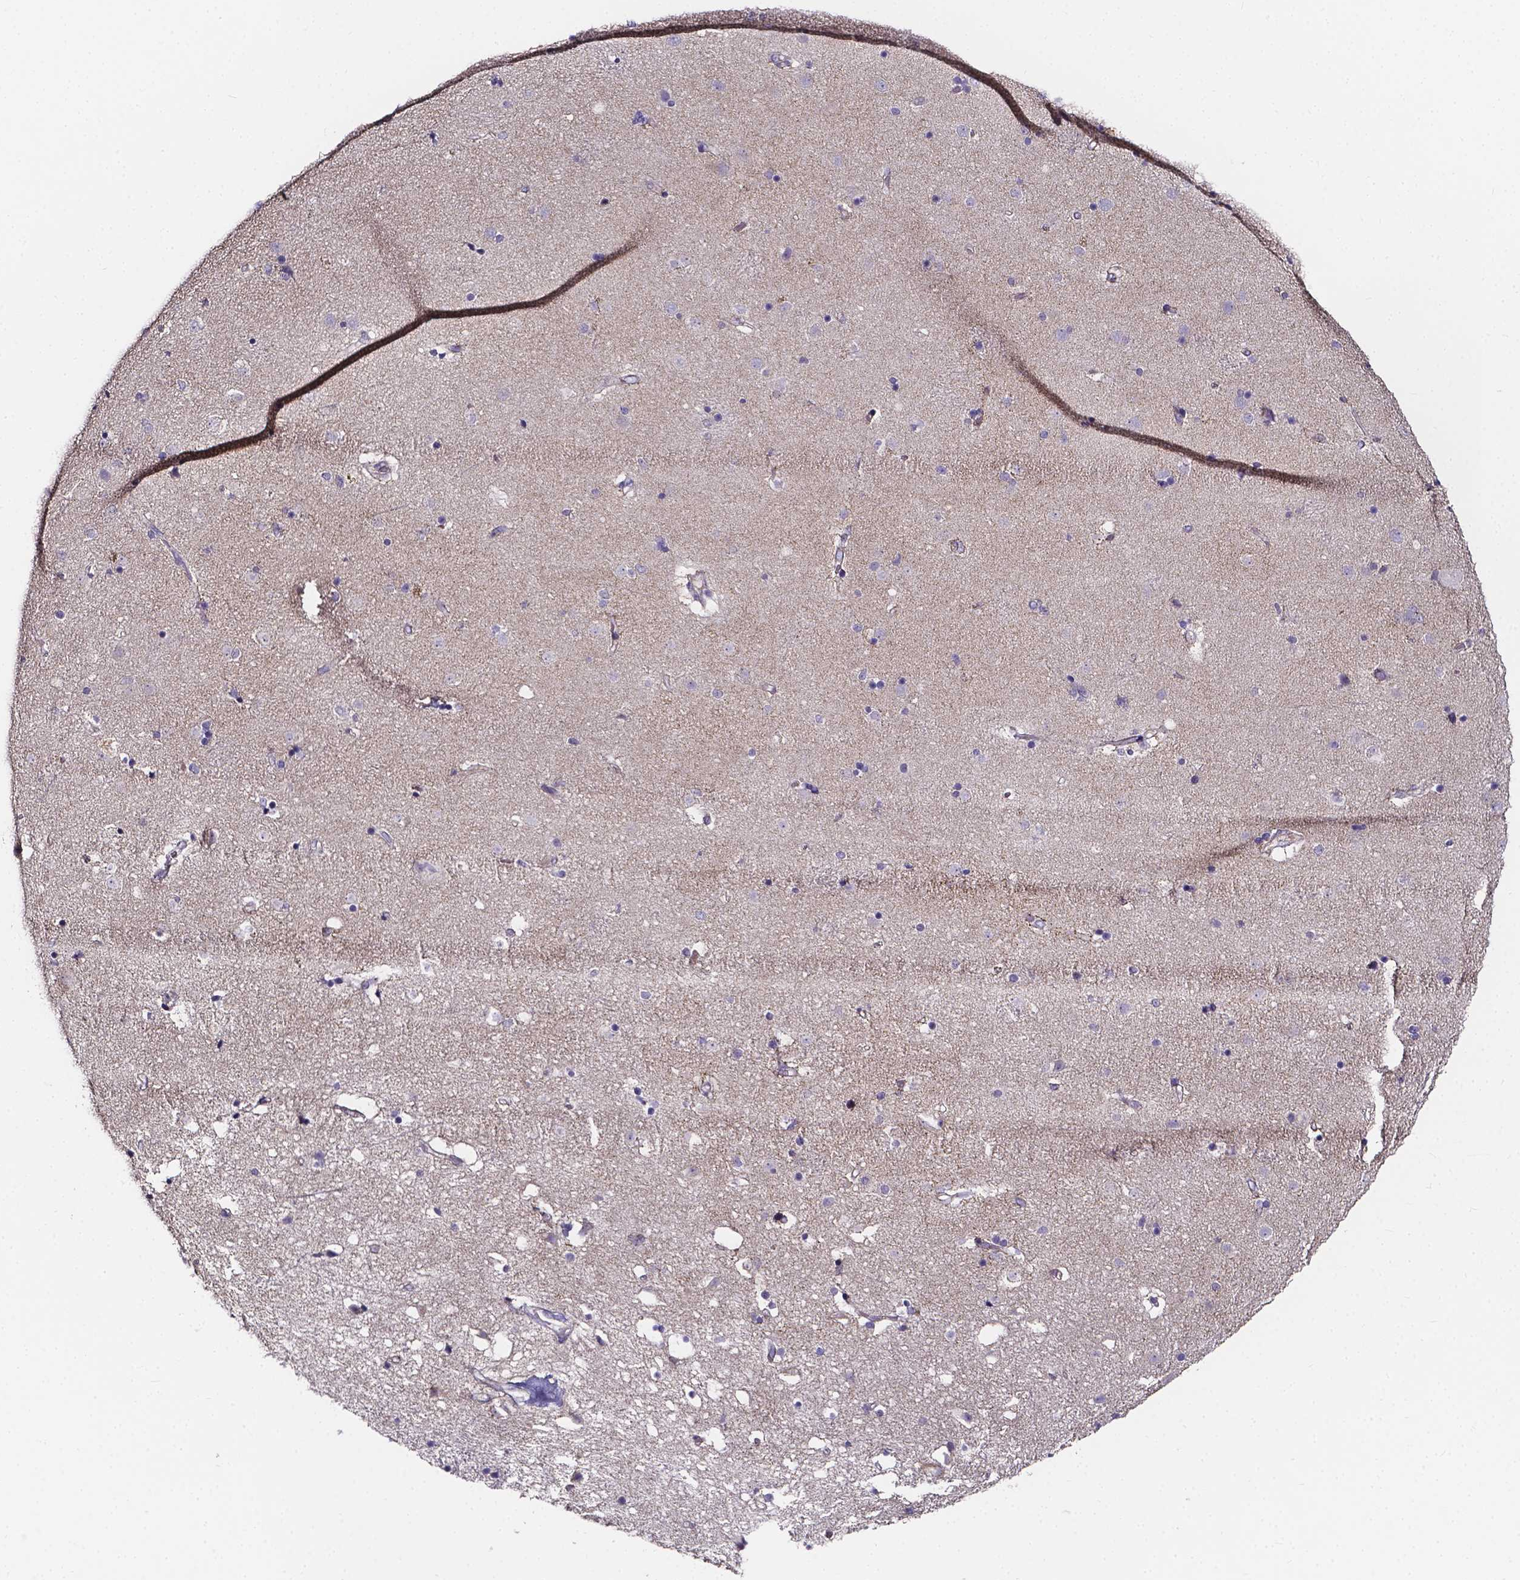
{"staining": {"intensity": "negative", "quantity": "none", "location": "none"}, "tissue": "caudate", "cell_type": "Glial cells", "image_type": "normal", "snomed": [{"axis": "morphology", "description": "Normal tissue, NOS"}, {"axis": "topography", "description": "Lateral ventricle wall"}], "caption": "High magnification brightfield microscopy of unremarkable caudate stained with DAB (3,3'-diaminobenzidine) (brown) and counterstained with hematoxylin (blue): glial cells show no significant positivity. Brightfield microscopy of immunohistochemistry stained with DAB (brown) and hematoxylin (blue), captured at high magnification.", "gene": "SPOCD1", "patient": {"sex": "female", "age": 71}}